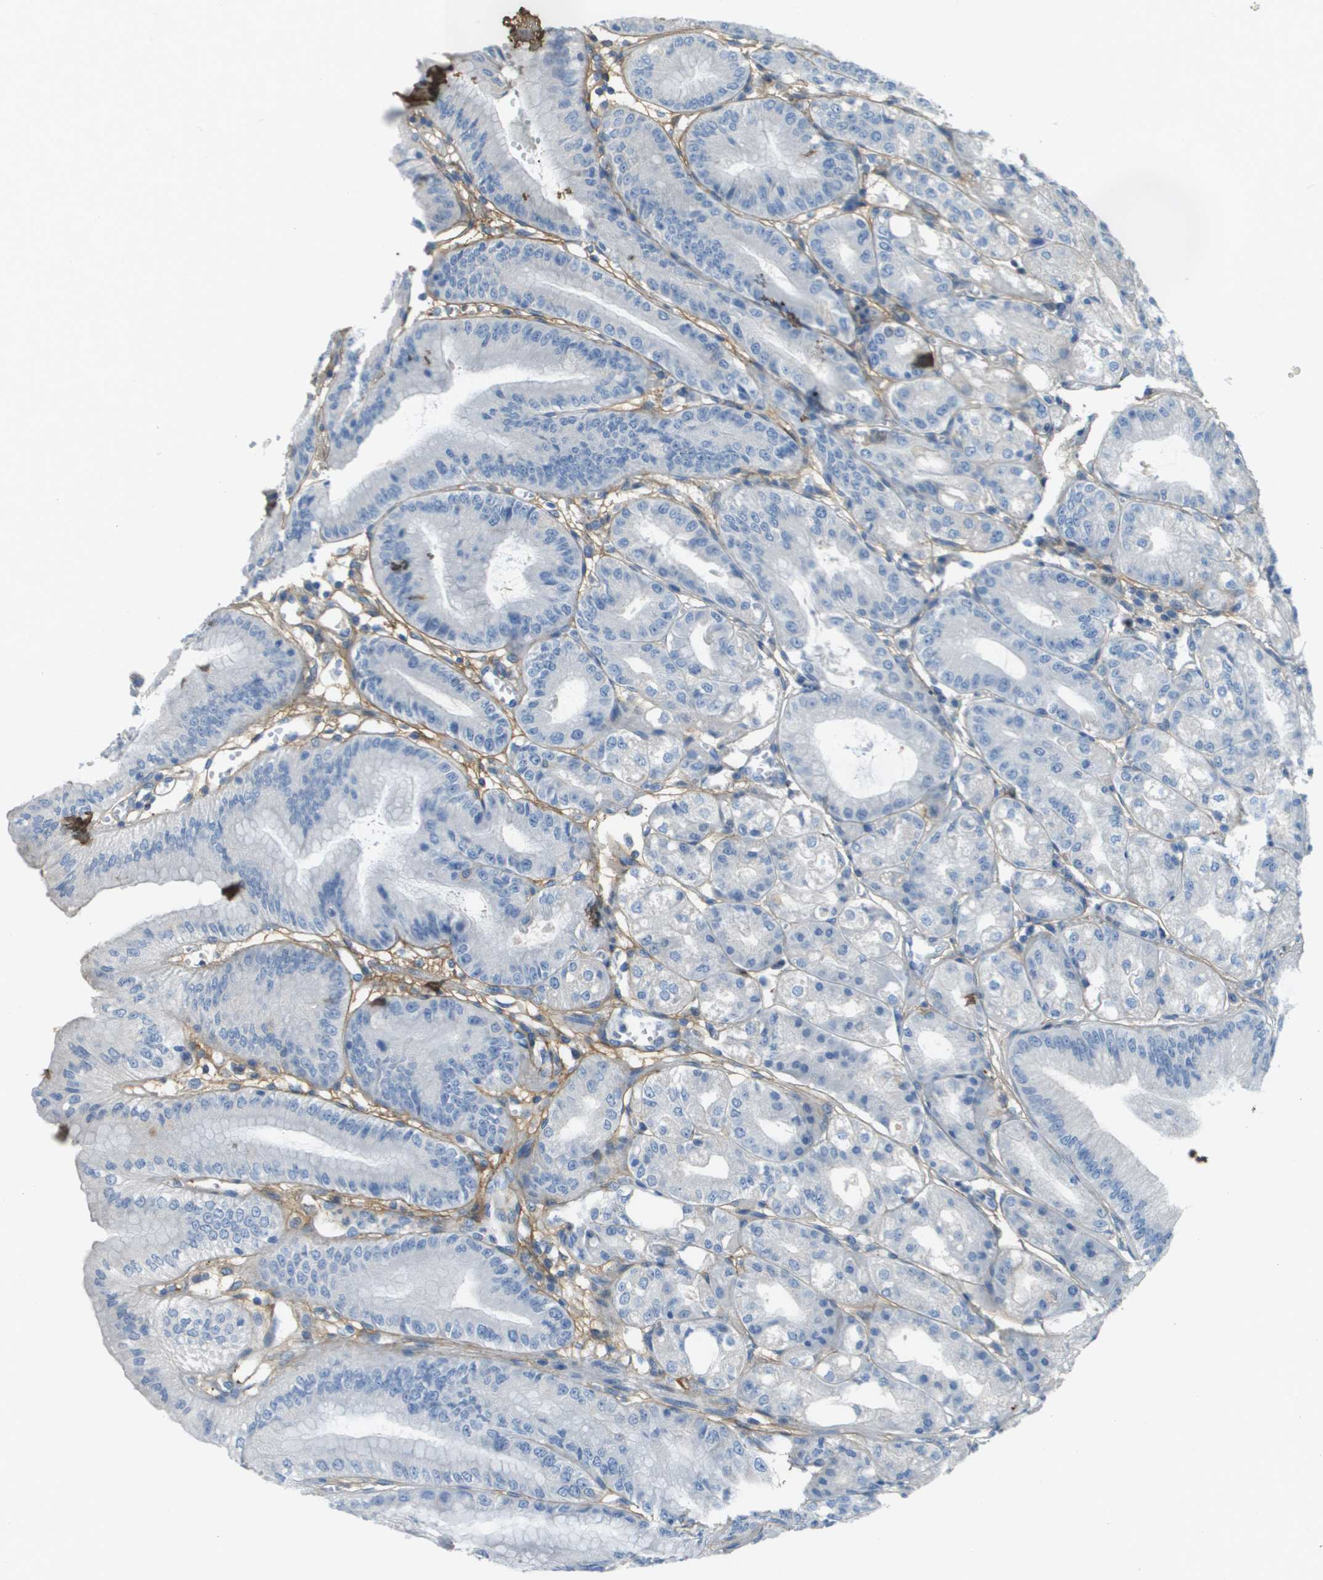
{"staining": {"intensity": "negative", "quantity": "none", "location": "none"}, "tissue": "stomach", "cell_type": "Glandular cells", "image_type": "normal", "snomed": [{"axis": "morphology", "description": "Normal tissue, NOS"}, {"axis": "topography", "description": "Stomach, lower"}], "caption": "Normal stomach was stained to show a protein in brown. There is no significant expression in glandular cells. (Brightfield microscopy of DAB immunohistochemistry (IHC) at high magnification).", "gene": "DCN", "patient": {"sex": "male", "age": 71}}